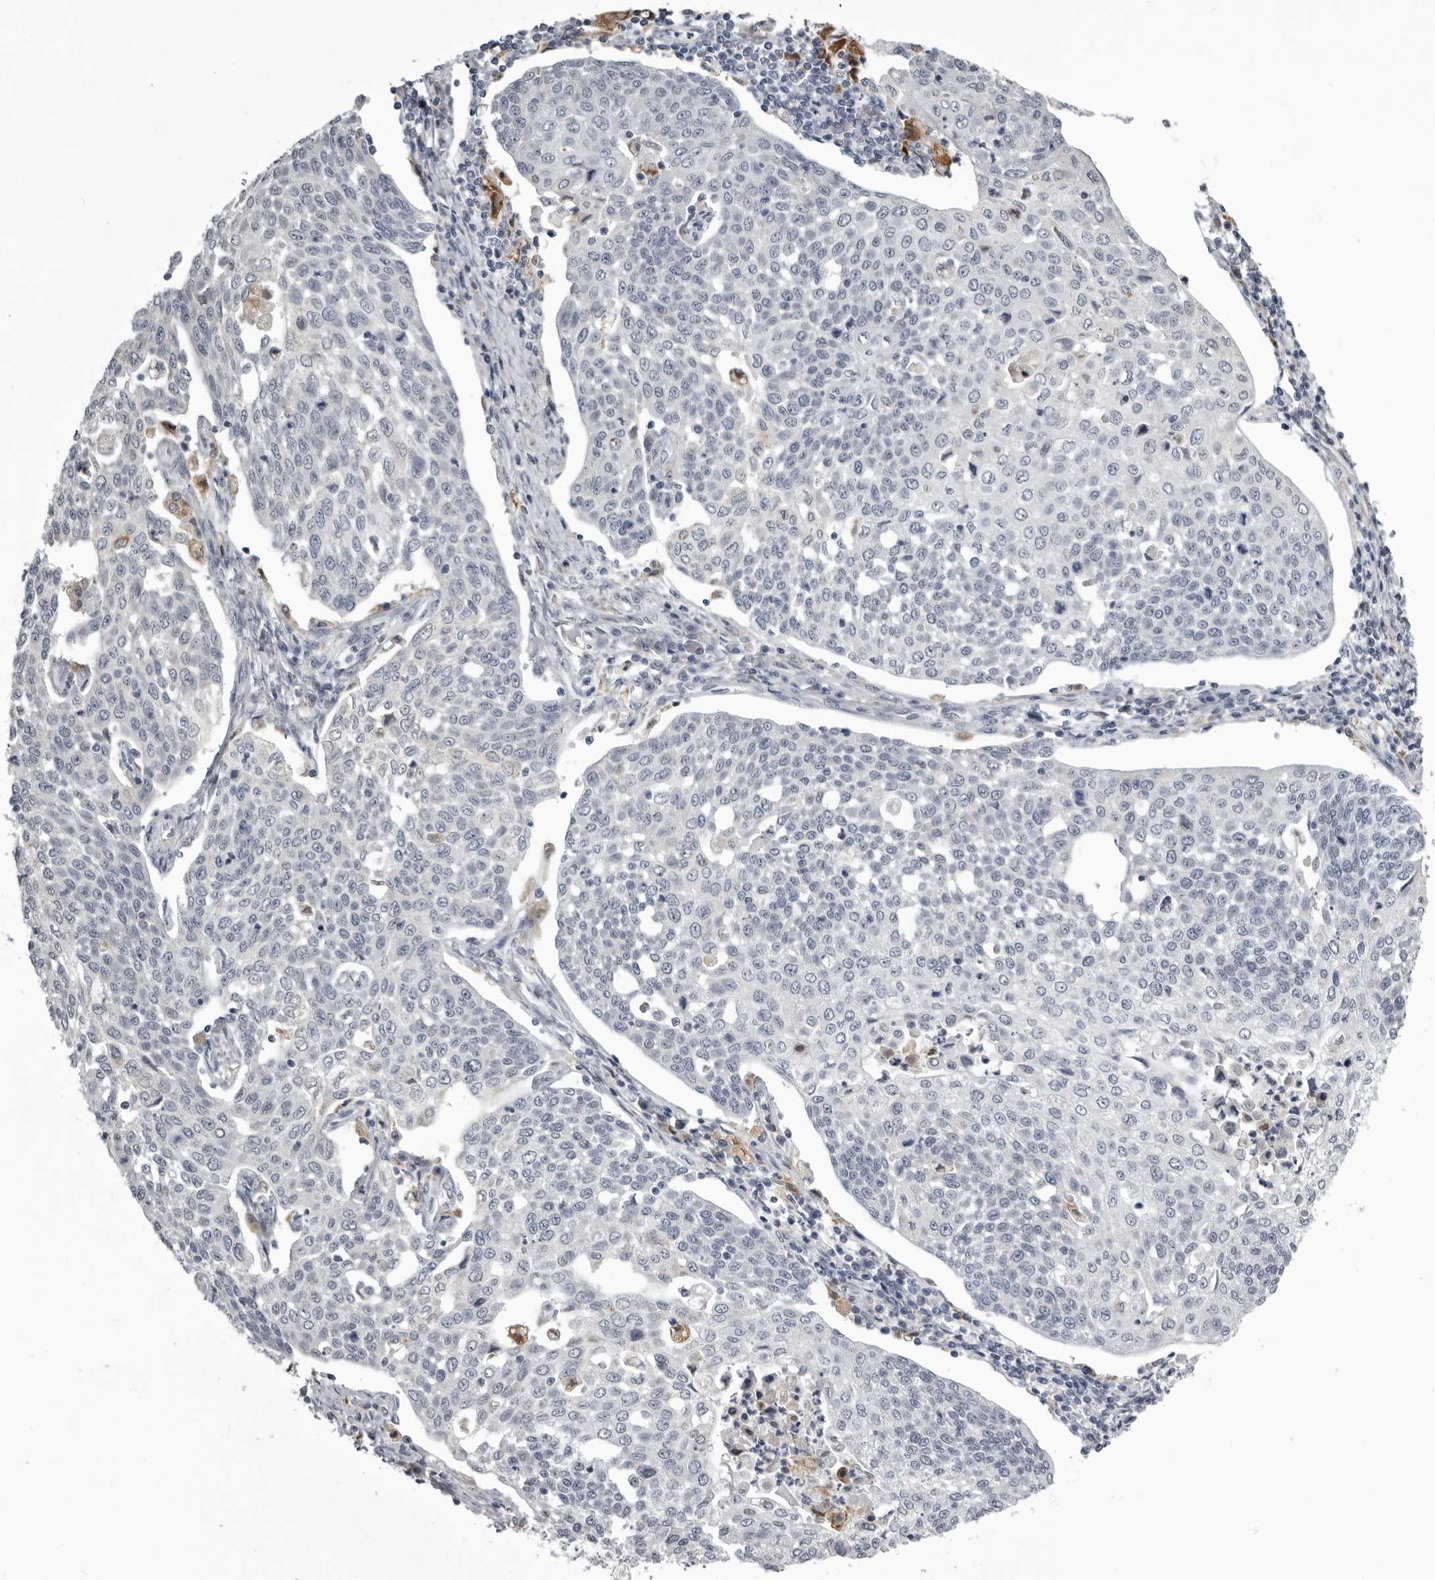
{"staining": {"intensity": "negative", "quantity": "none", "location": "none"}, "tissue": "cervical cancer", "cell_type": "Tumor cells", "image_type": "cancer", "snomed": [{"axis": "morphology", "description": "Squamous cell carcinoma, NOS"}, {"axis": "topography", "description": "Cervix"}], "caption": "This image is of cervical squamous cell carcinoma stained with IHC to label a protein in brown with the nuclei are counter-stained blue. There is no expression in tumor cells.", "gene": "NCEH1", "patient": {"sex": "female", "age": 34}}